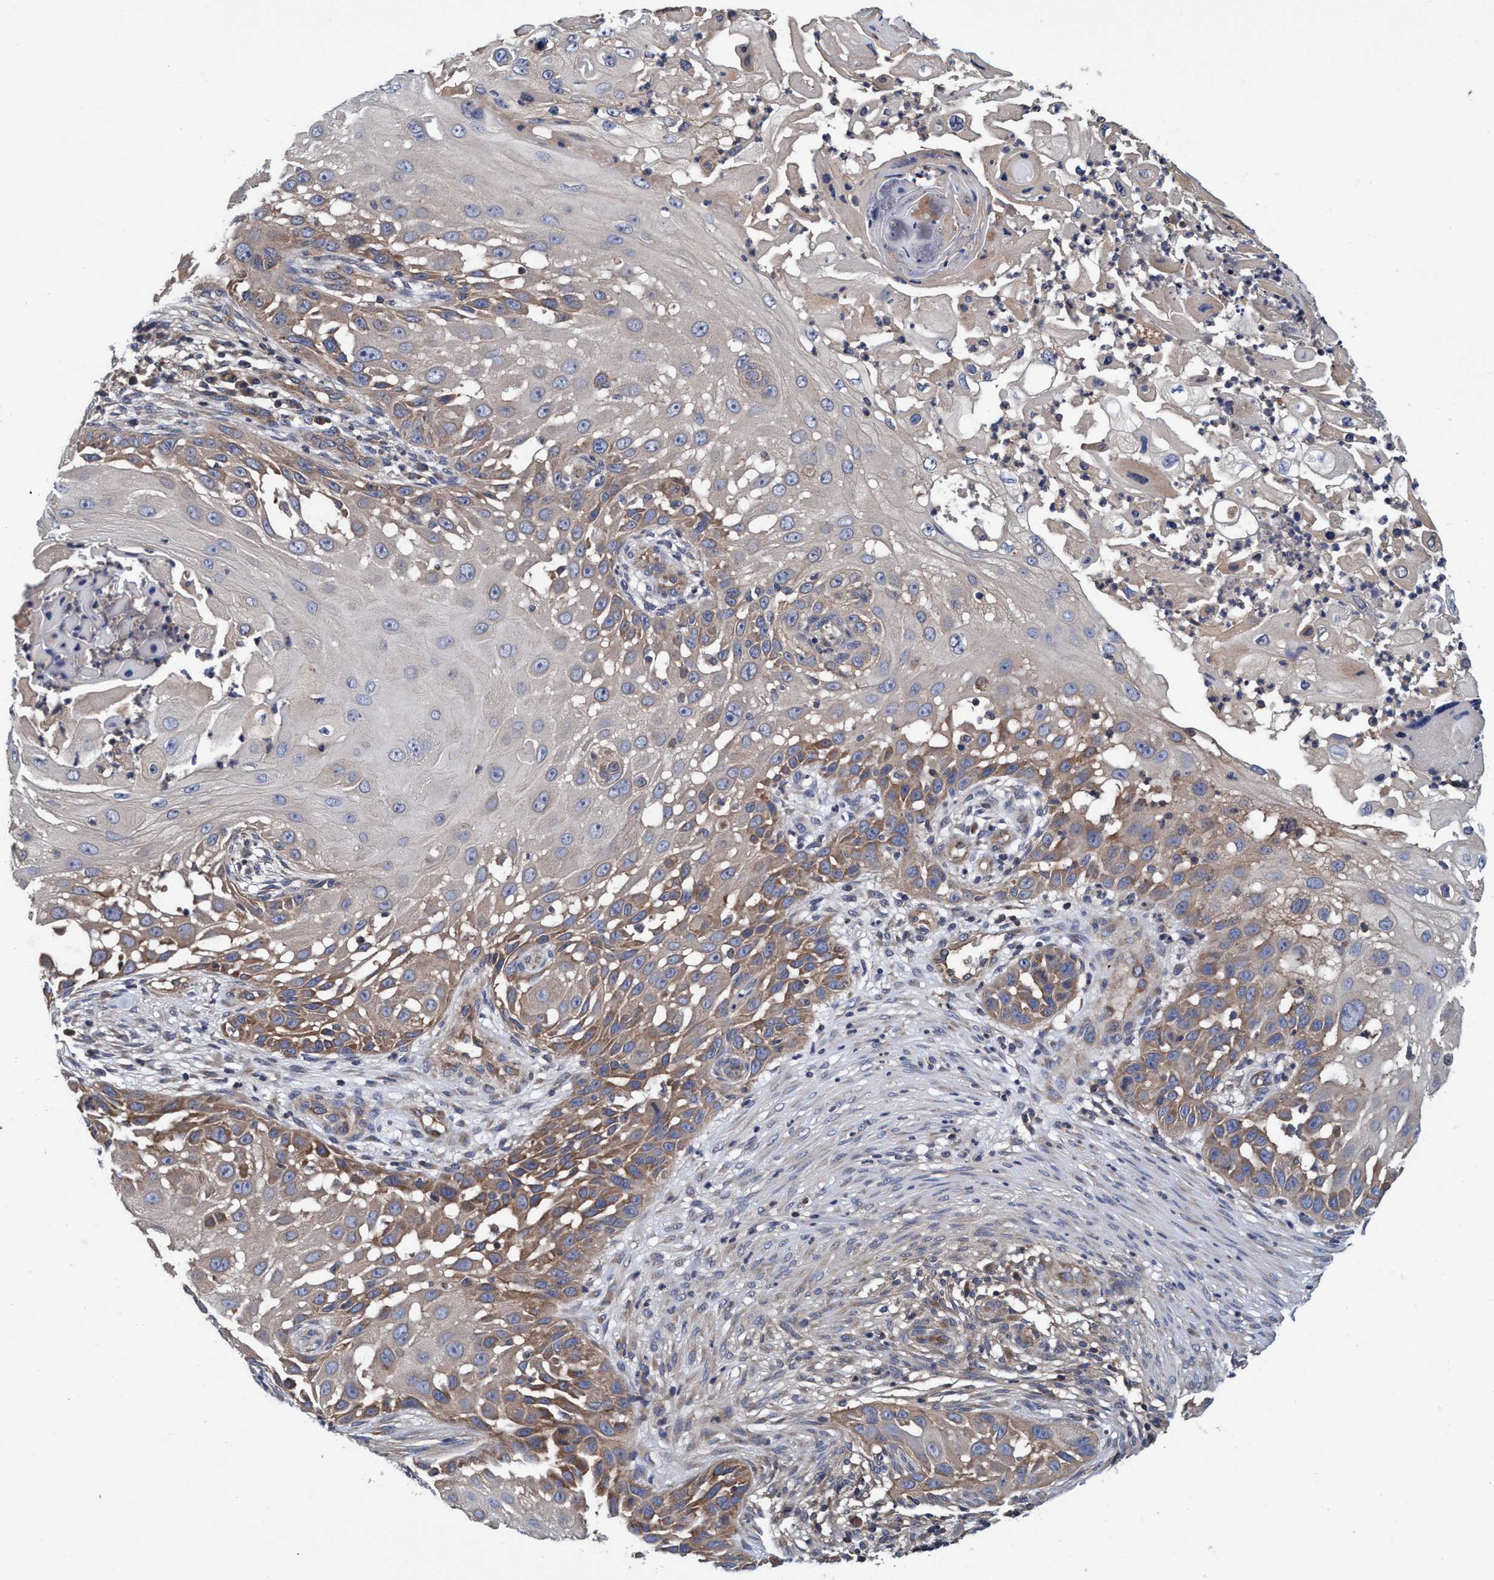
{"staining": {"intensity": "moderate", "quantity": "25%-75%", "location": "cytoplasmic/membranous"}, "tissue": "skin cancer", "cell_type": "Tumor cells", "image_type": "cancer", "snomed": [{"axis": "morphology", "description": "Squamous cell carcinoma, NOS"}, {"axis": "topography", "description": "Skin"}], "caption": "Protein expression by immunohistochemistry (IHC) demonstrates moderate cytoplasmic/membranous positivity in about 25%-75% of tumor cells in skin cancer. The protein is shown in brown color, while the nuclei are stained blue.", "gene": "CALCOCO2", "patient": {"sex": "female", "age": 44}}